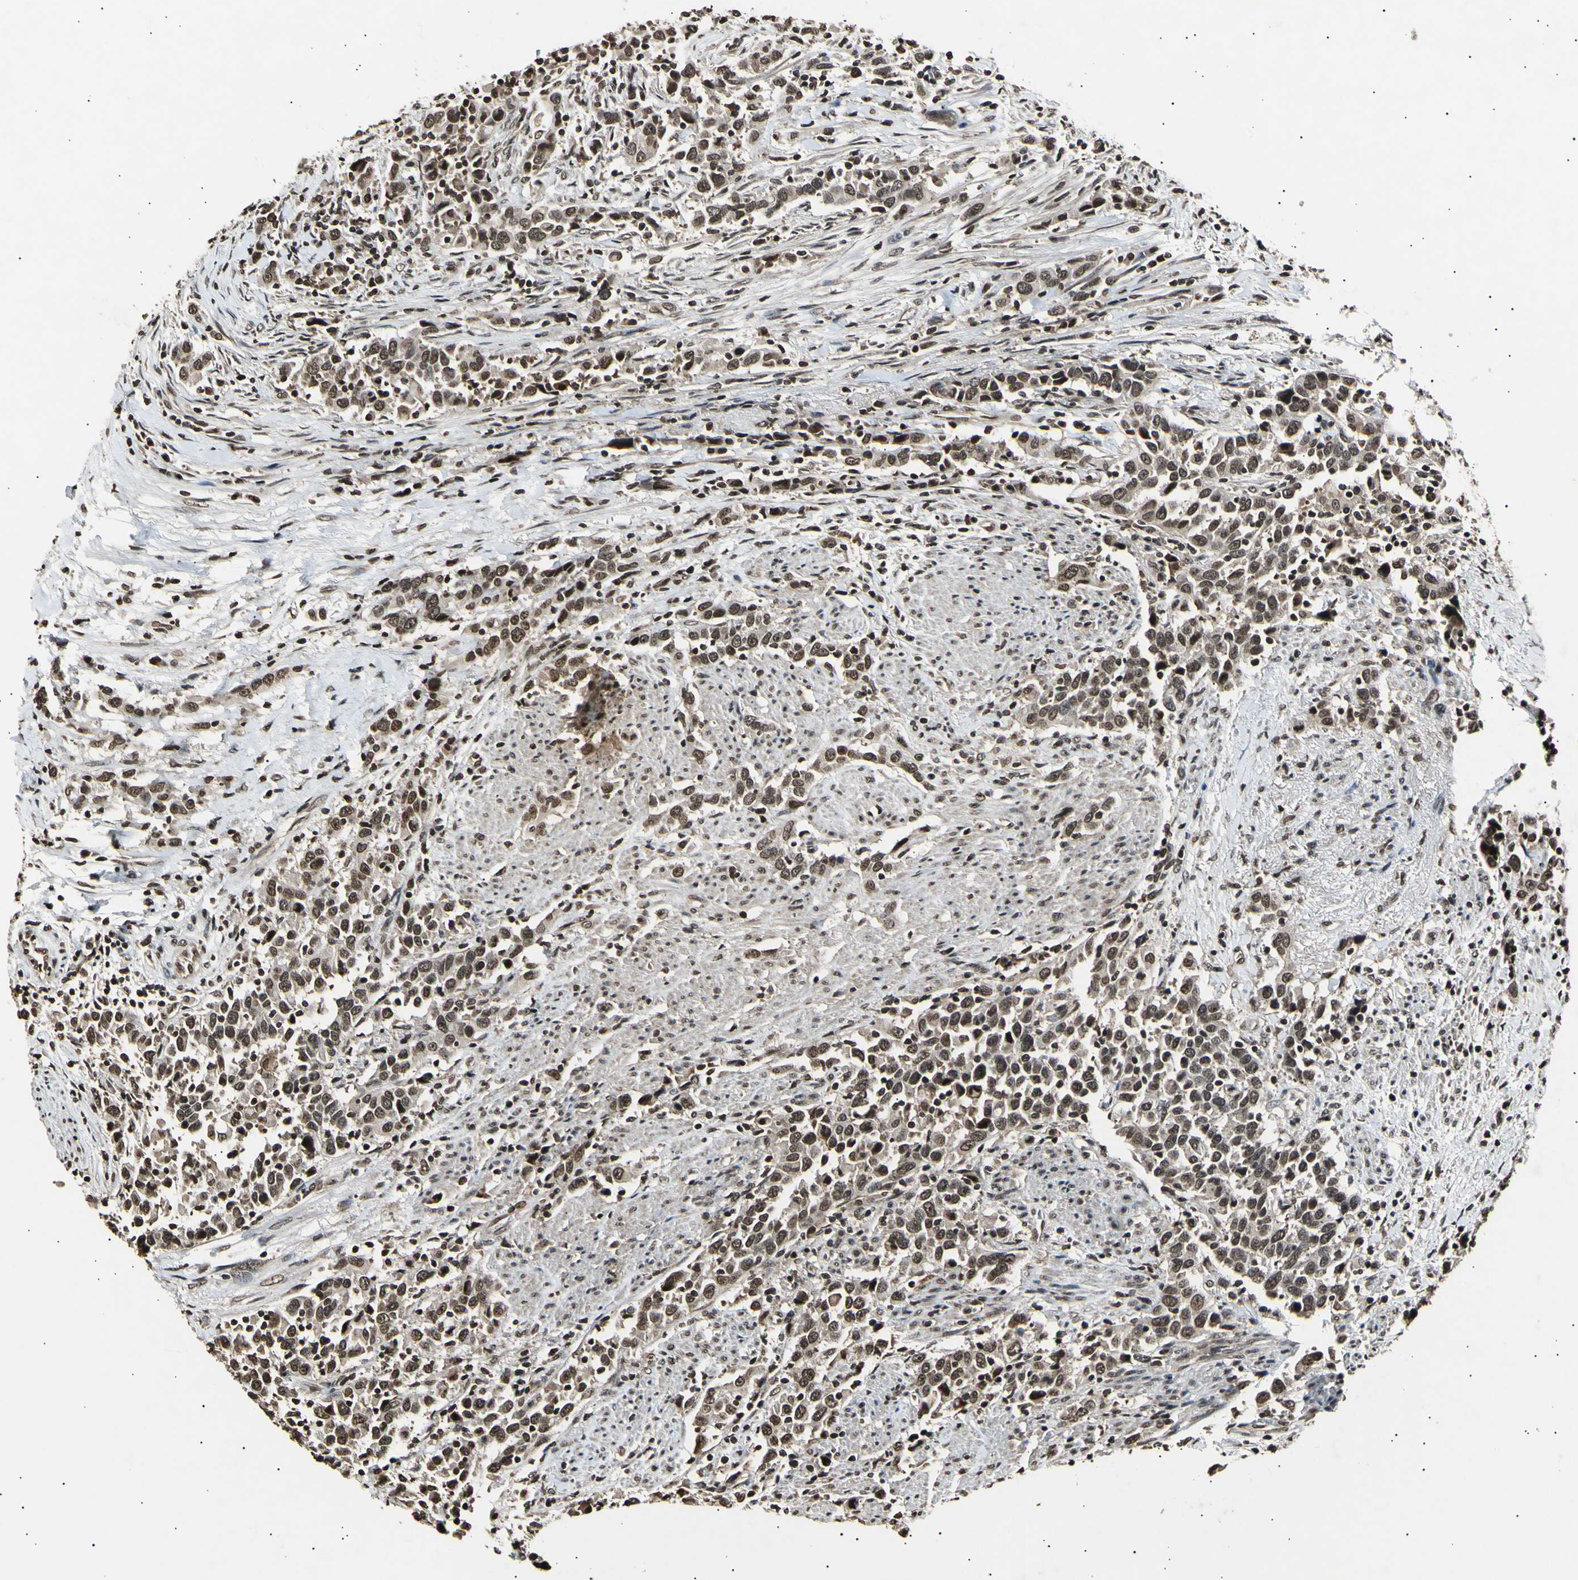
{"staining": {"intensity": "strong", "quantity": ">75%", "location": "cytoplasmic/membranous,nuclear"}, "tissue": "urothelial cancer", "cell_type": "Tumor cells", "image_type": "cancer", "snomed": [{"axis": "morphology", "description": "Urothelial carcinoma, High grade"}, {"axis": "topography", "description": "Urinary bladder"}], "caption": "Human urothelial carcinoma (high-grade) stained for a protein (brown) reveals strong cytoplasmic/membranous and nuclear positive staining in approximately >75% of tumor cells.", "gene": "ANAPC7", "patient": {"sex": "male", "age": 61}}